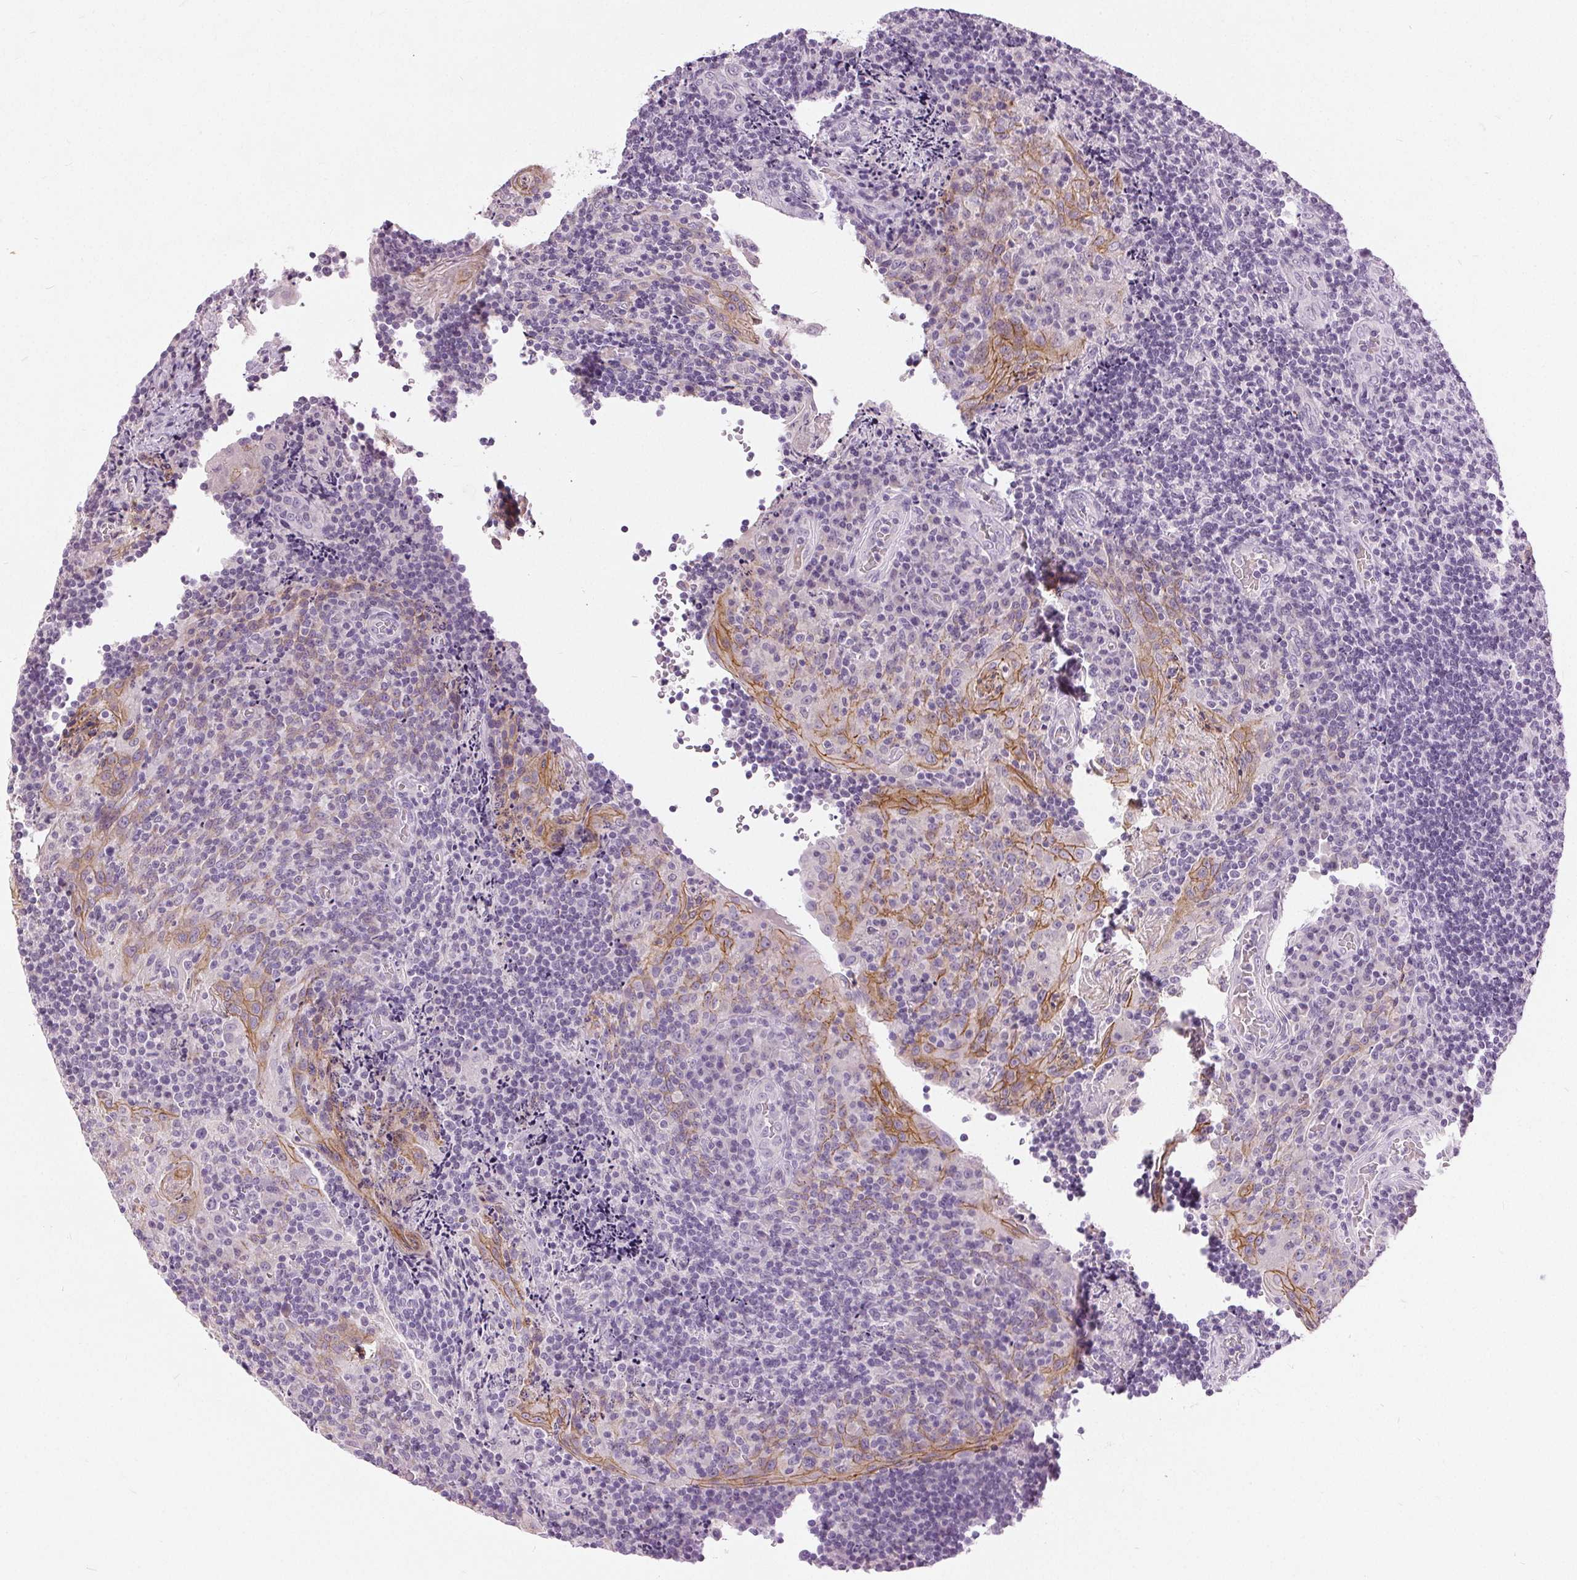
{"staining": {"intensity": "negative", "quantity": "none", "location": "none"}, "tissue": "tonsil", "cell_type": "Germinal center cells", "image_type": "normal", "snomed": [{"axis": "morphology", "description": "Normal tissue, NOS"}, {"axis": "topography", "description": "Tonsil"}], "caption": "DAB immunohistochemical staining of unremarkable human tonsil displays no significant staining in germinal center cells. (Stains: DAB (3,3'-diaminobenzidine) immunohistochemistry with hematoxylin counter stain, Microscopy: brightfield microscopy at high magnification).", "gene": "DSG3", "patient": {"sex": "male", "age": 17}}